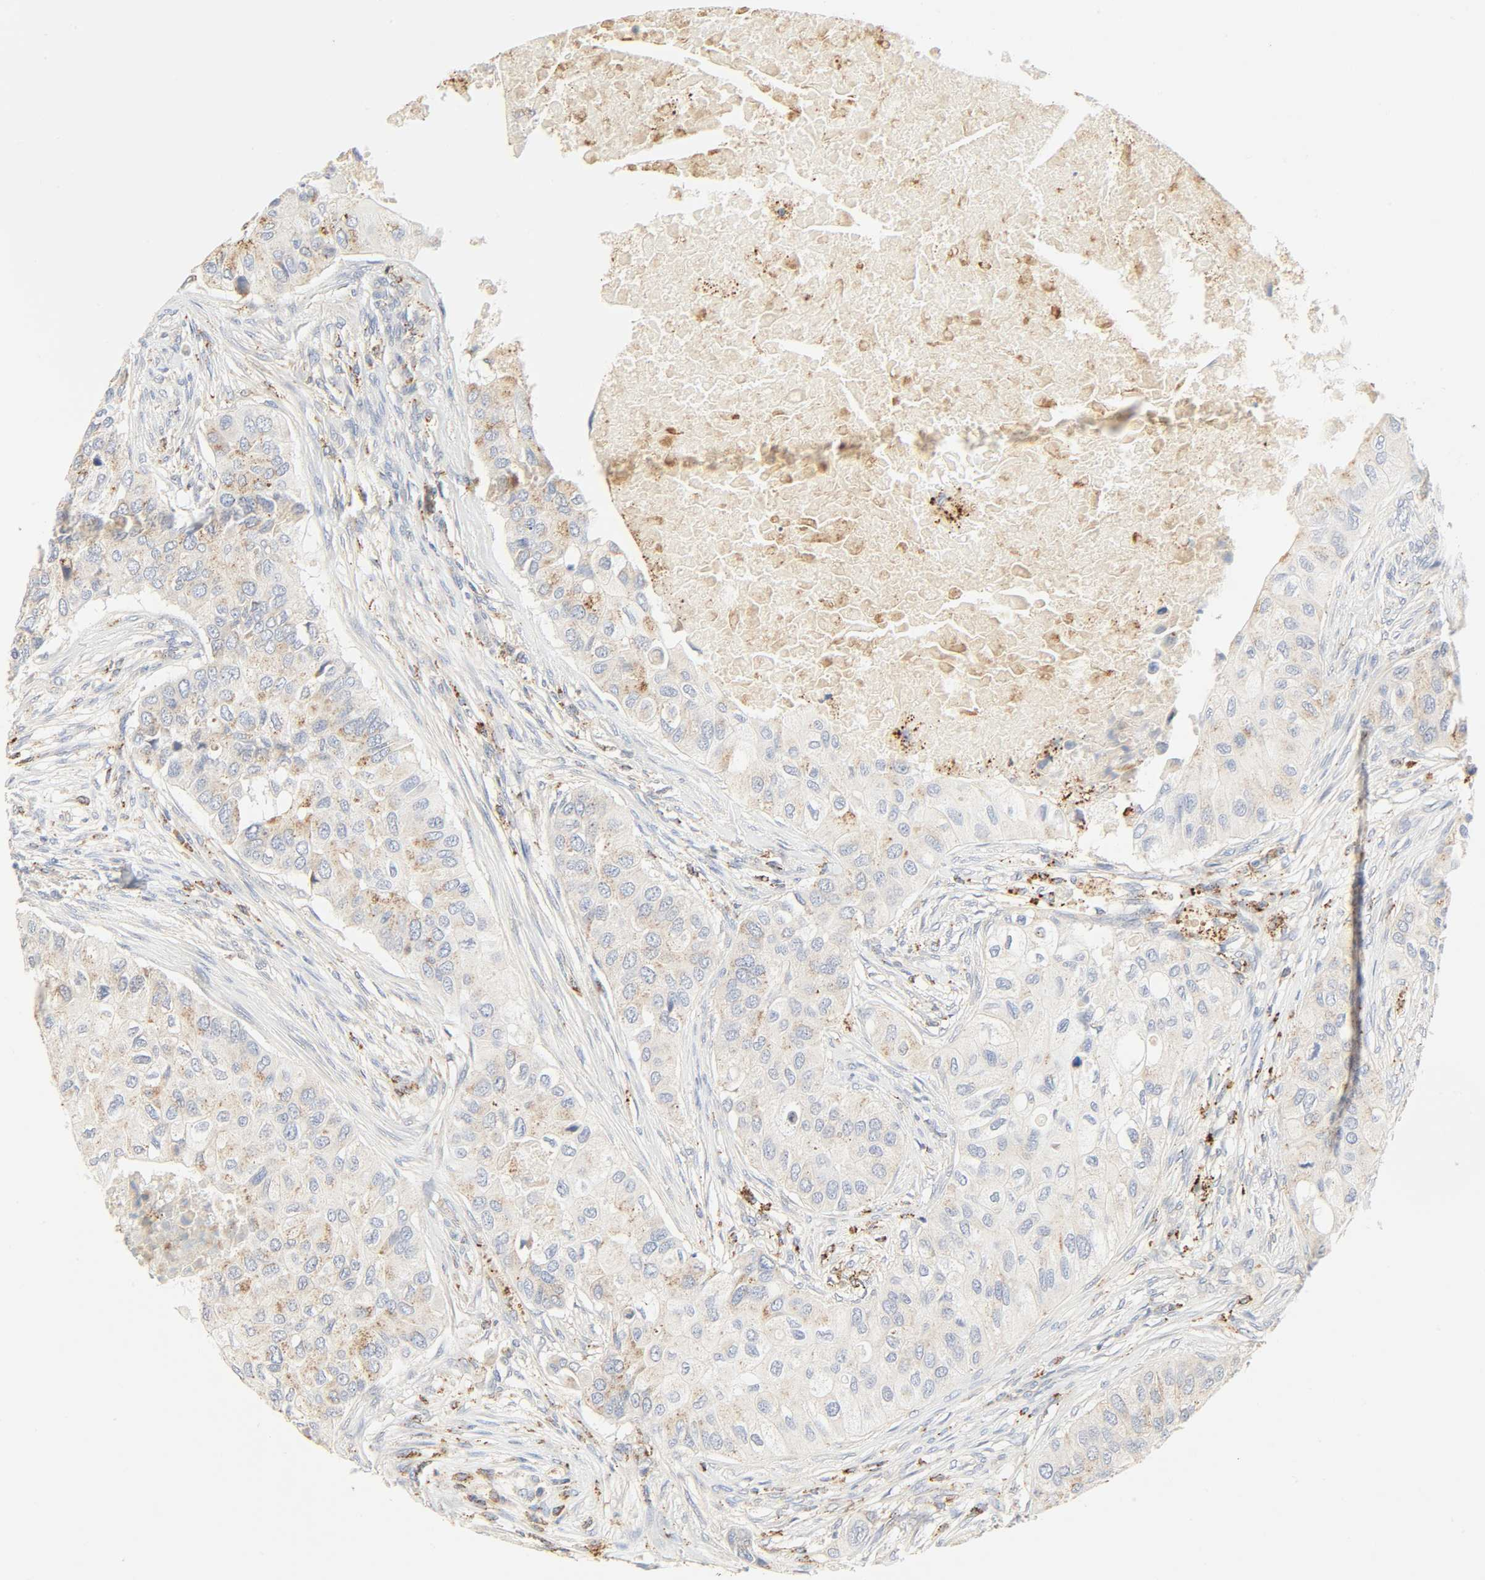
{"staining": {"intensity": "weak", "quantity": "25%-75%", "location": "cytoplasmic/membranous"}, "tissue": "breast cancer", "cell_type": "Tumor cells", "image_type": "cancer", "snomed": [{"axis": "morphology", "description": "Normal tissue, NOS"}, {"axis": "morphology", "description": "Duct carcinoma"}, {"axis": "topography", "description": "Breast"}], "caption": "The image shows a brown stain indicating the presence of a protein in the cytoplasmic/membranous of tumor cells in breast cancer (intraductal carcinoma). (DAB IHC with brightfield microscopy, high magnification).", "gene": "CAMK2A", "patient": {"sex": "female", "age": 49}}